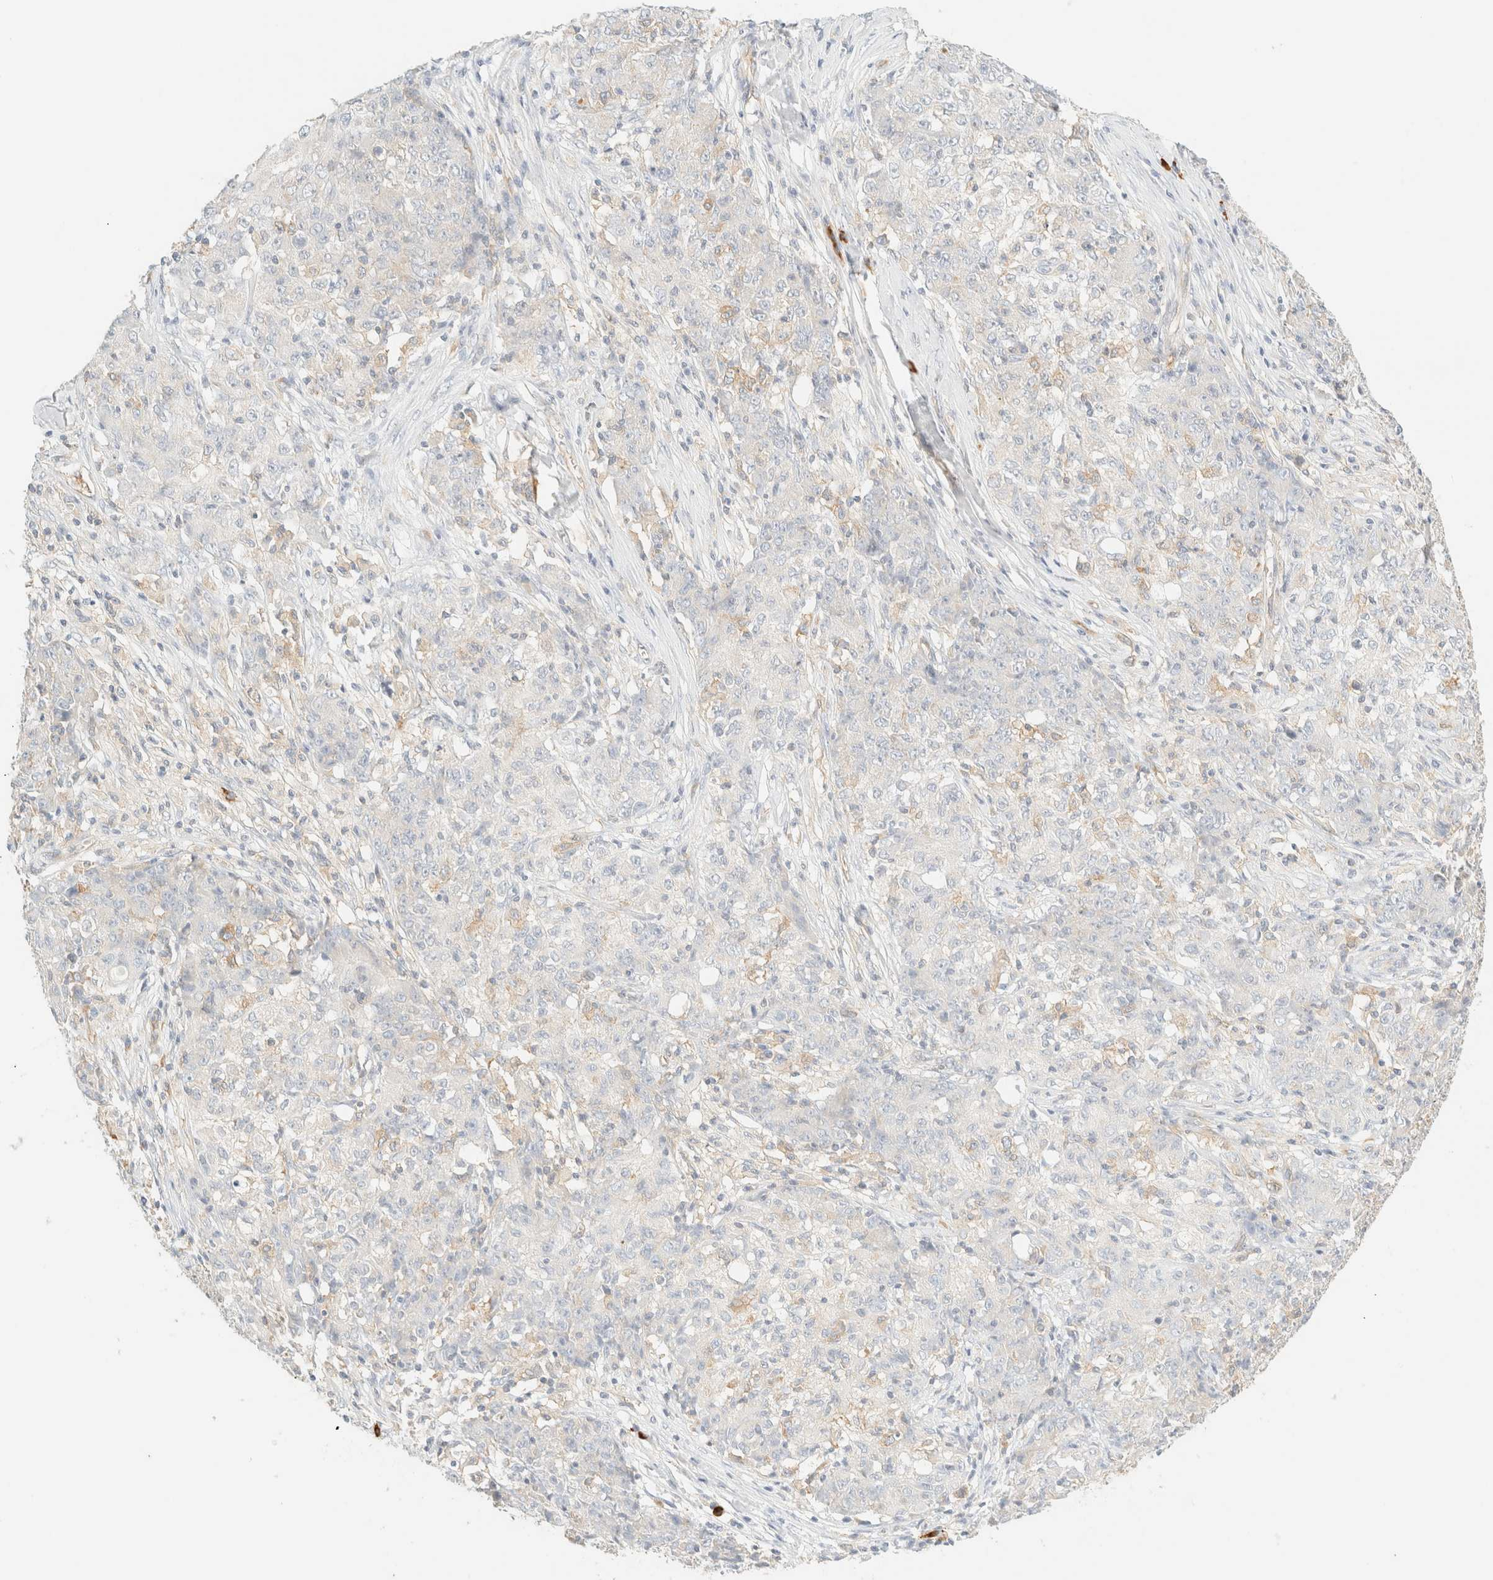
{"staining": {"intensity": "negative", "quantity": "none", "location": "none"}, "tissue": "ovarian cancer", "cell_type": "Tumor cells", "image_type": "cancer", "snomed": [{"axis": "morphology", "description": "Carcinoma, endometroid"}, {"axis": "topography", "description": "Ovary"}], "caption": "High power microscopy micrograph of an immunohistochemistry image of ovarian cancer, revealing no significant positivity in tumor cells.", "gene": "FHOD1", "patient": {"sex": "female", "age": 42}}